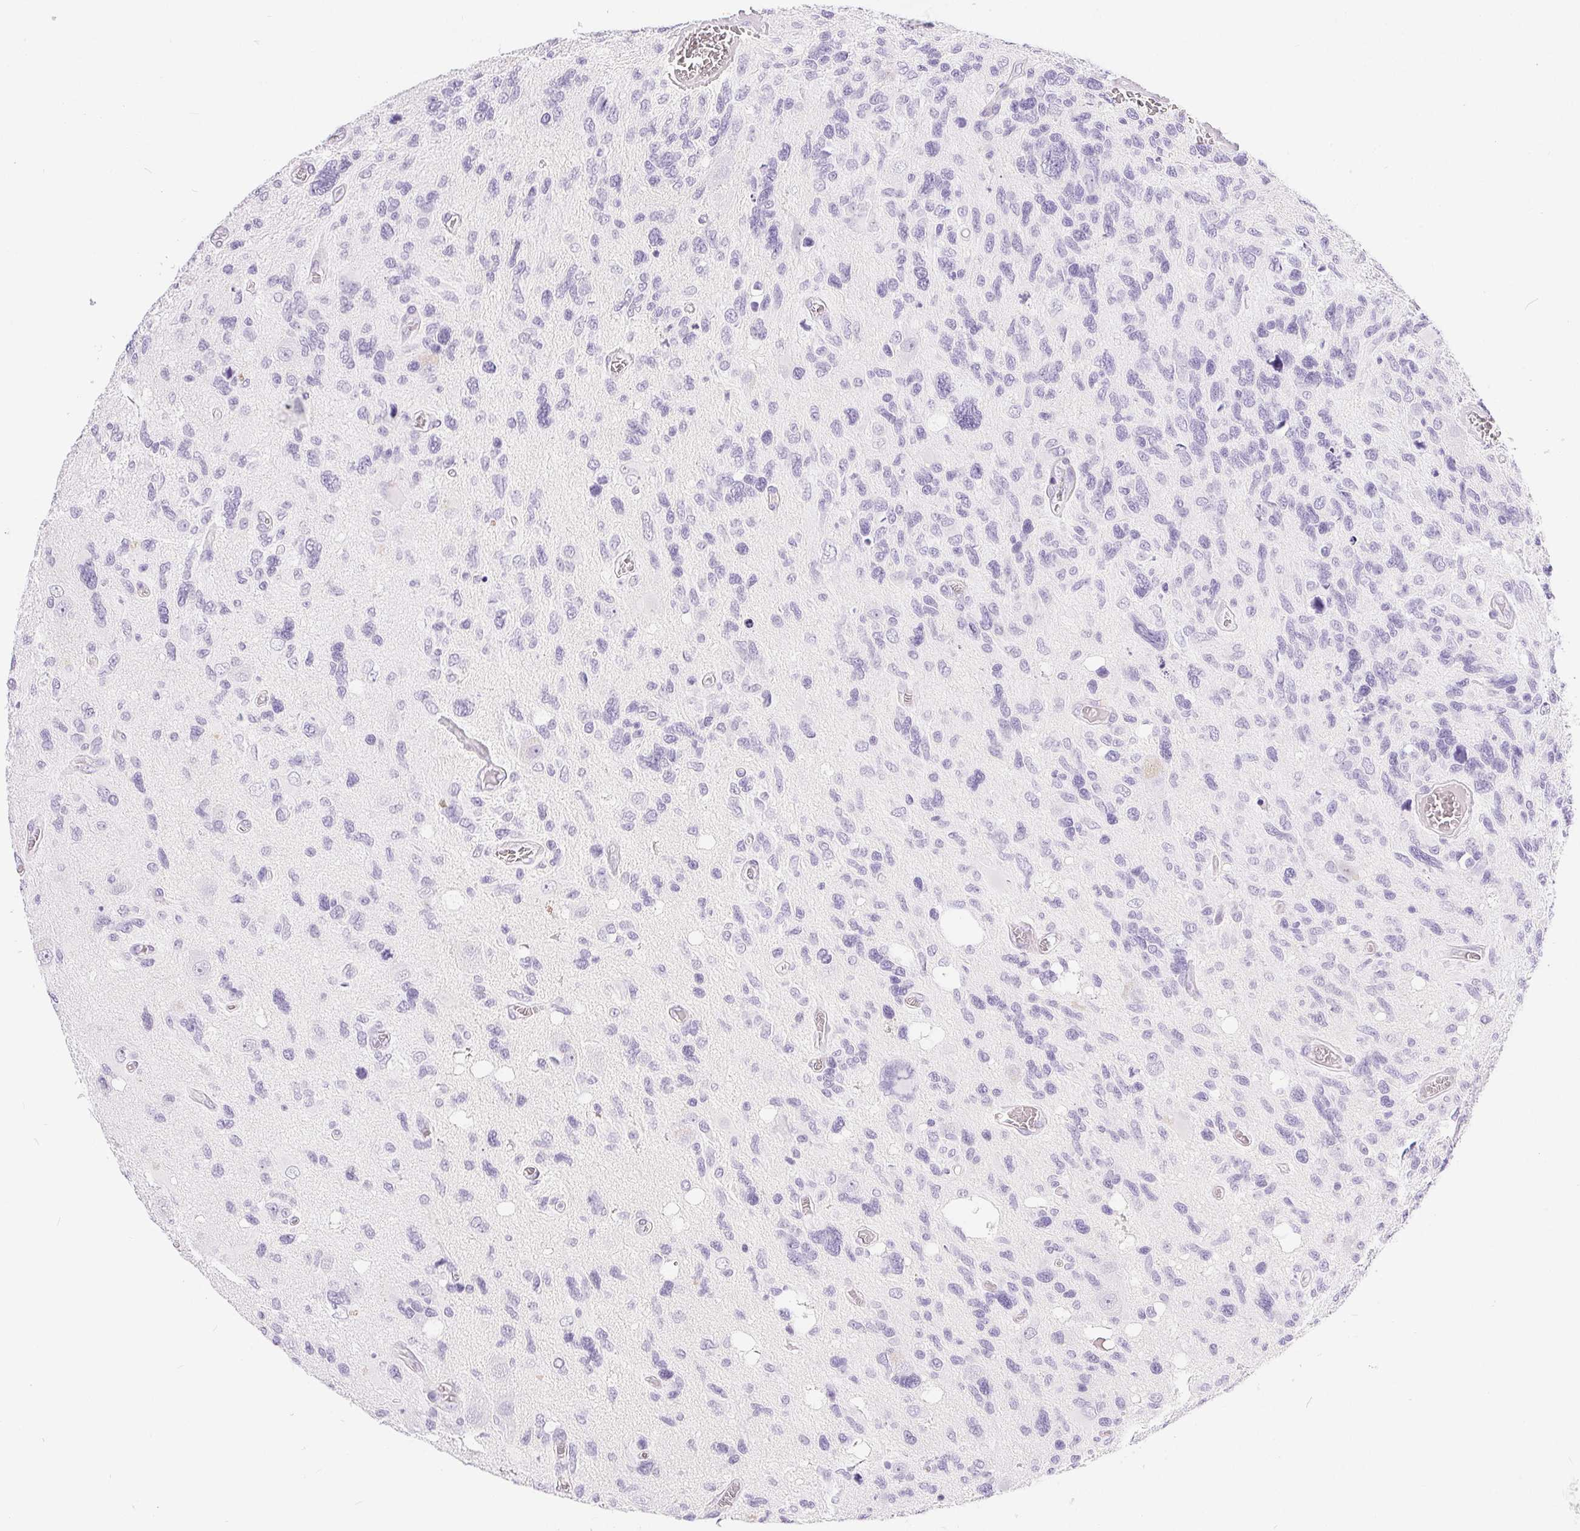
{"staining": {"intensity": "negative", "quantity": "none", "location": "none"}, "tissue": "glioma", "cell_type": "Tumor cells", "image_type": "cancer", "snomed": [{"axis": "morphology", "description": "Glioma, malignant, High grade"}, {"axis": "topography", "description": "Brain"}], "caption": "Immunohistochemistry histopathology image of human glioma stained for a protein (brown), which shows no staining in tumor cells. Nuclei are stained in blue.", "gene": "XDH", "patient": {"sex": "male", "age": 49}}